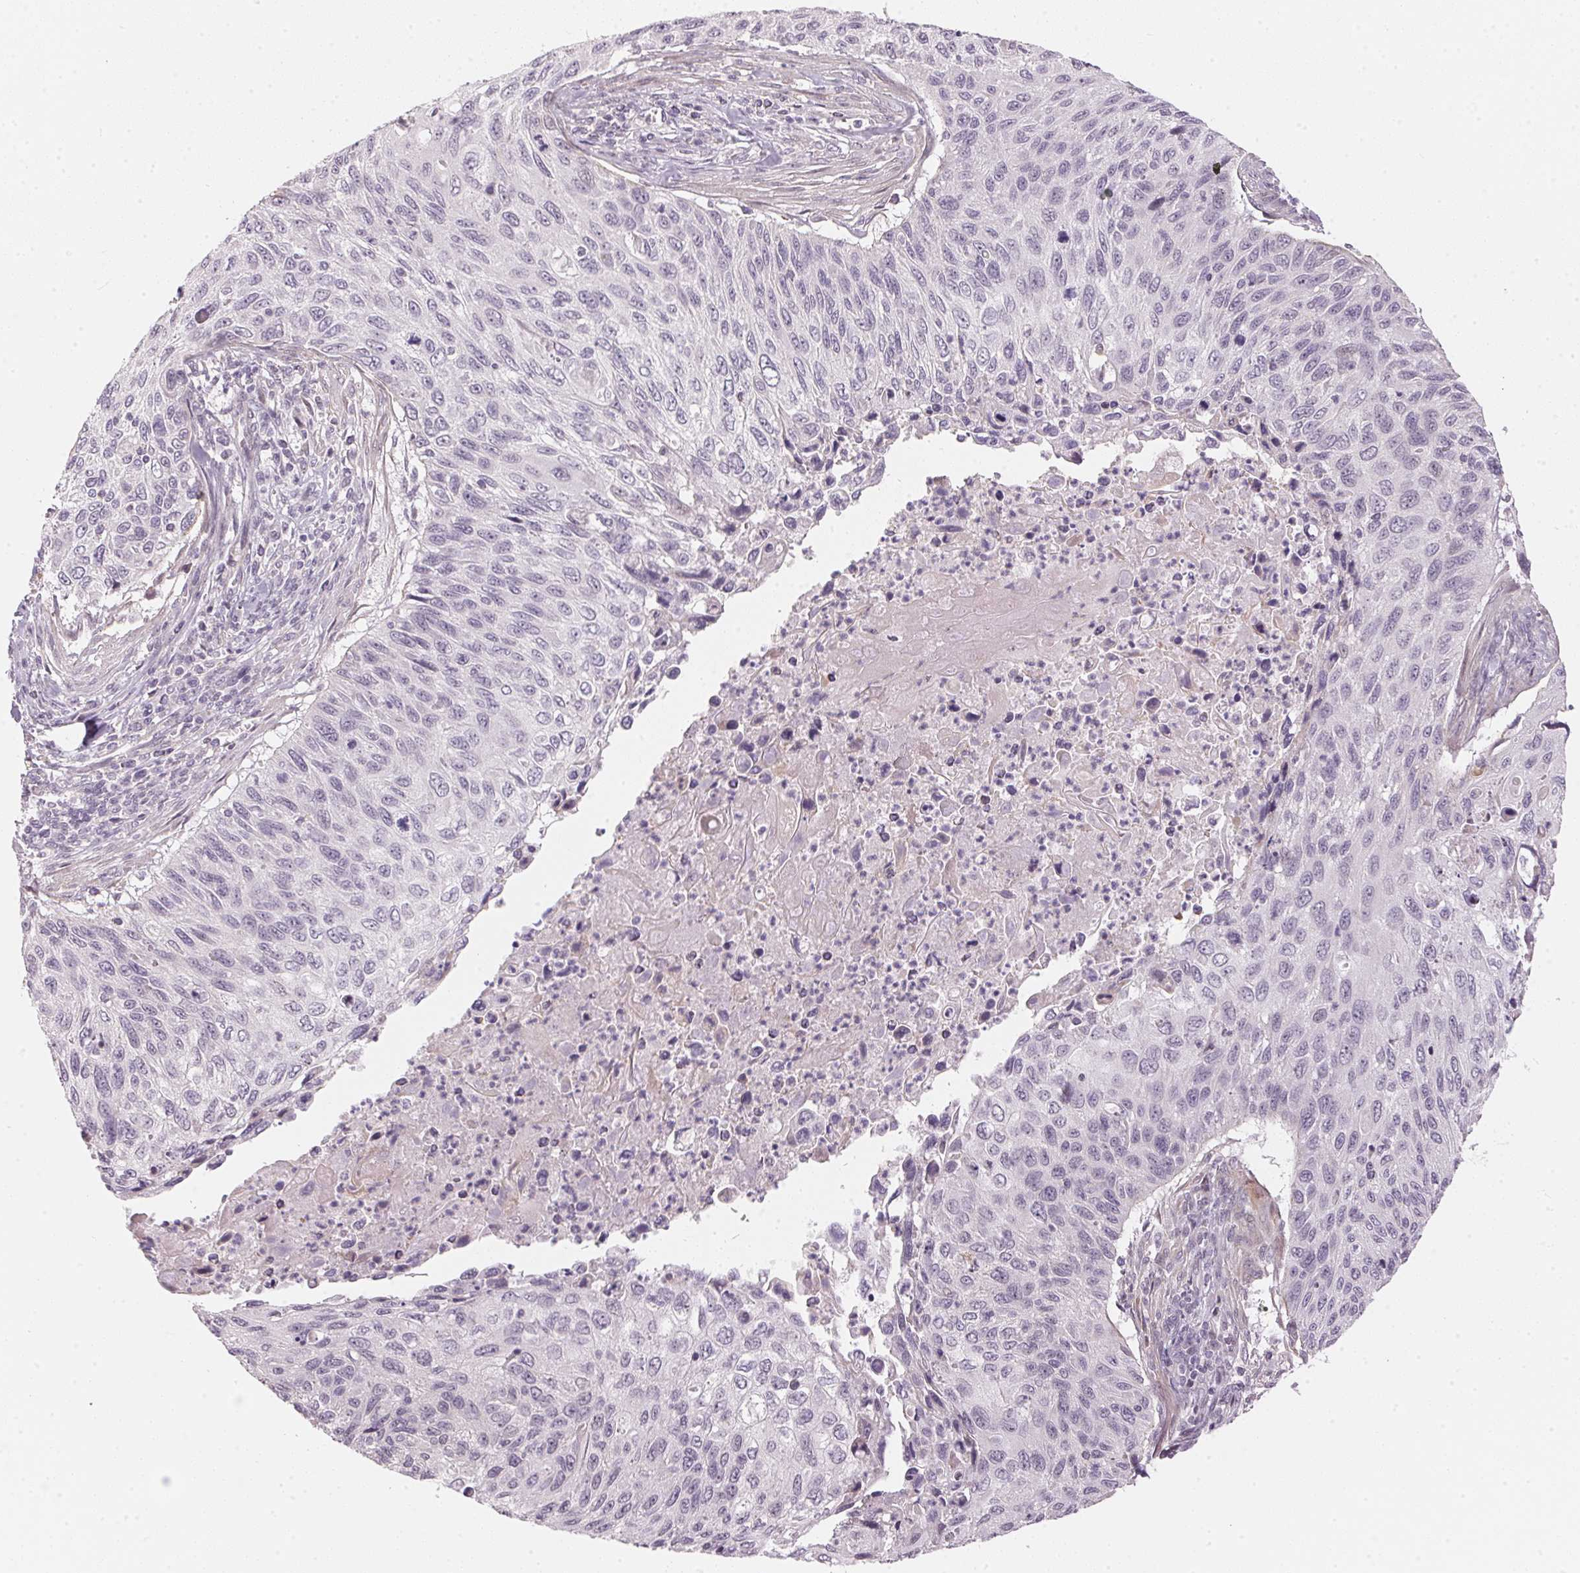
{"staining": {"intensity": "negative", "quantity": "none", "location": "none"}, "tissue": "cervical cancer", "cell_type": "Tumor cells", "image_type": "cancer", "snomed": [{"axis": "morphology", "description": "Squamous cell carcinoma, NOS"}, {"axis": "topography", "description": "Cervix"}], "caption": "Squamous cell carcinoma (cervical) was stained to show a protein in brown. There is no significant expression in tumor cells. Nuclei are stained in blue.", "gene": "GDAP1L1", "patient": {"sex": "female", "age": 70}}